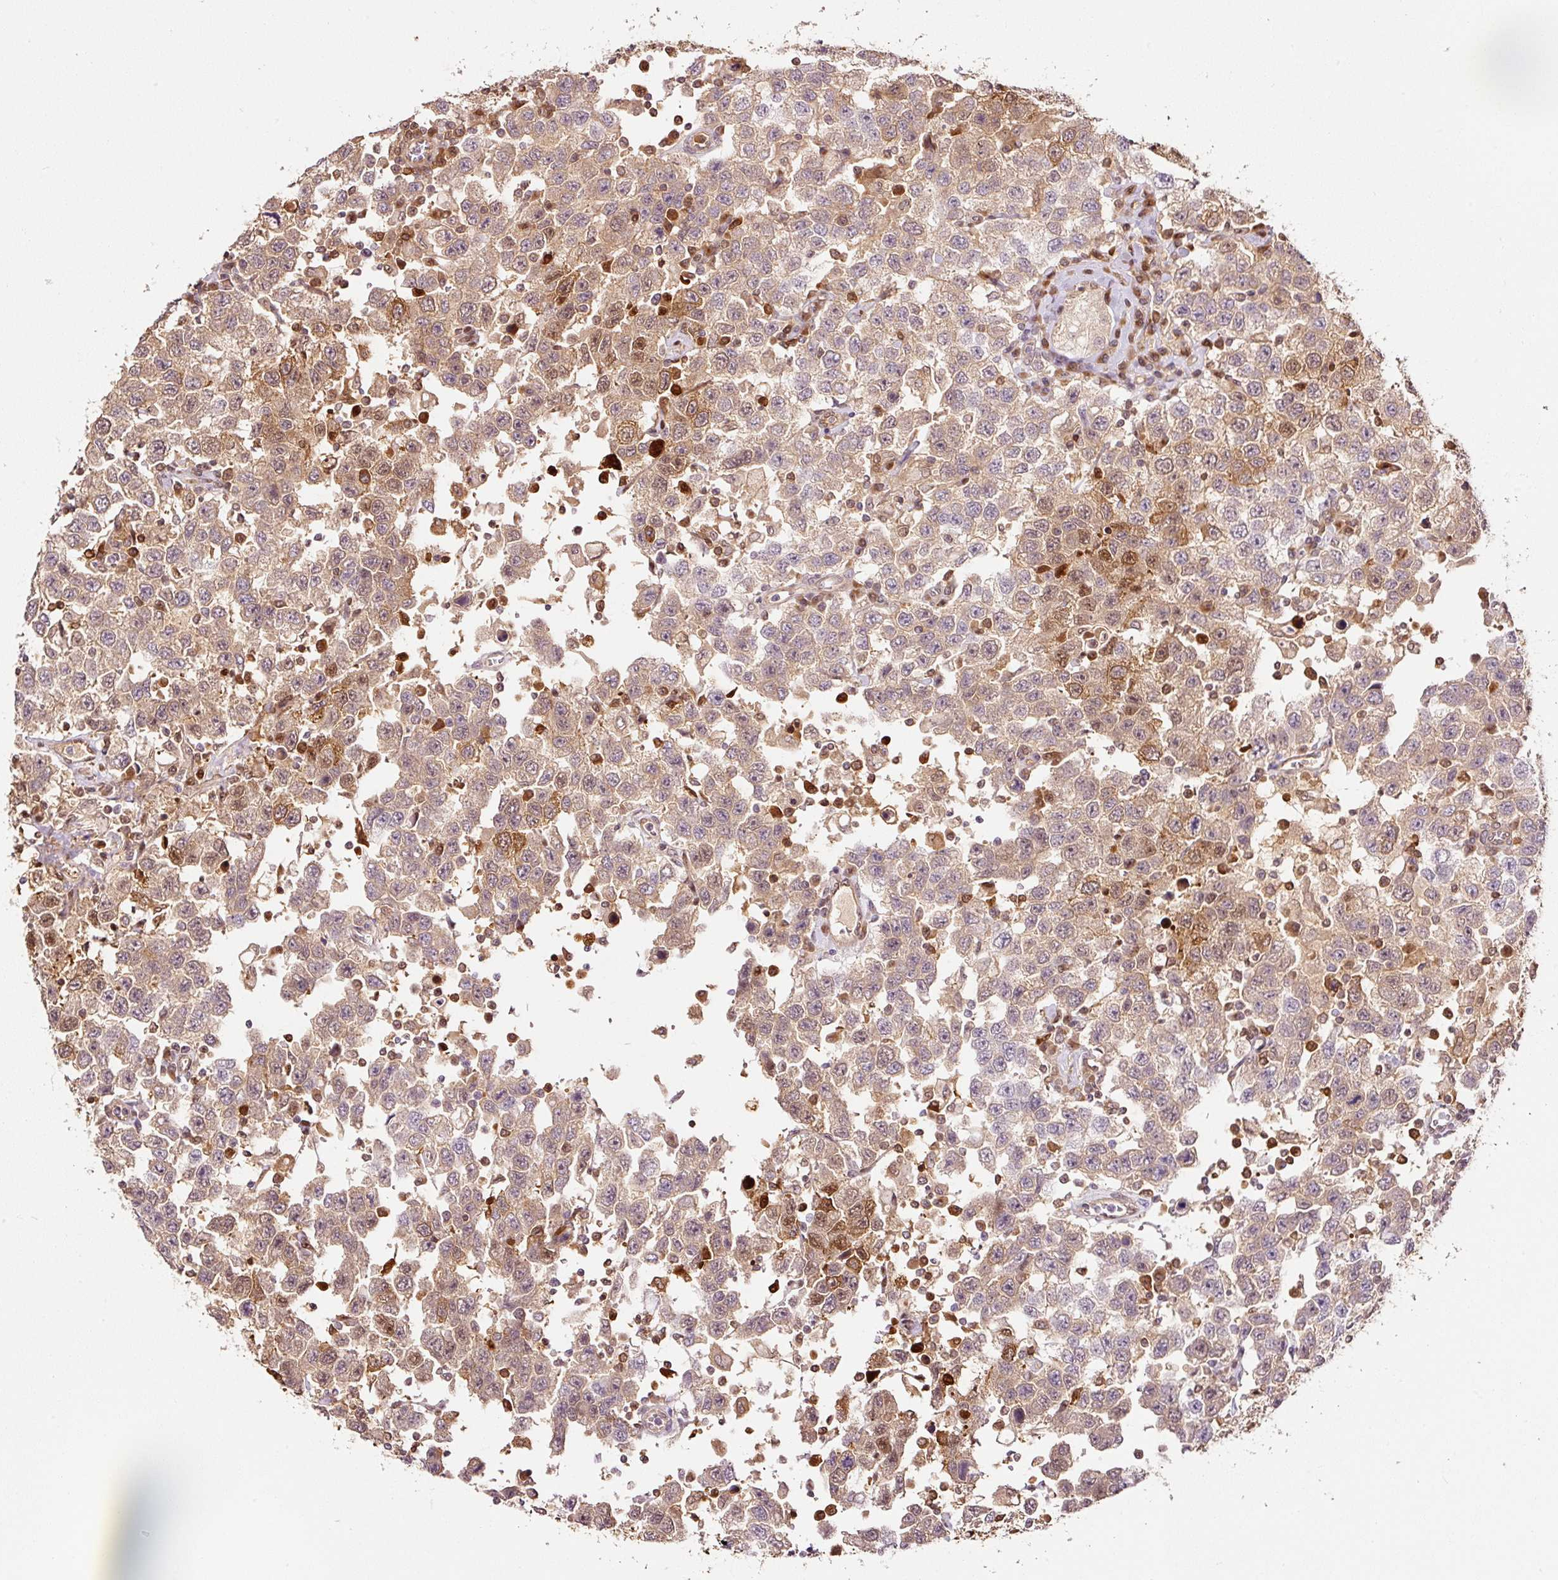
{"staining": {"intensity": "moderate", "quantity": "25%-75%", "location": "cytoplasmic/membranous,nuclear"}, "tissue": "testis cancer", "cell_type": "Tumor cells", "image_type": "cancer", "snomed": [{"axis": "morphology", "description": "Seminoma, NOS"}, {"axis": "topography", "description": "Testis"}], "caption": "Protein analysis of testis cancer tissue displays moderate cytoplasmic/membranous and nuclear expression in about 25%-75% of tumor cells. The staining was performed using DAB to visualize the protein expression in brown, while the nuclei were stained in blue with hematoxylin (Magnification: 20x).", "gene": "FBXL14", "patient": {"sex": "male", "age": 41}}